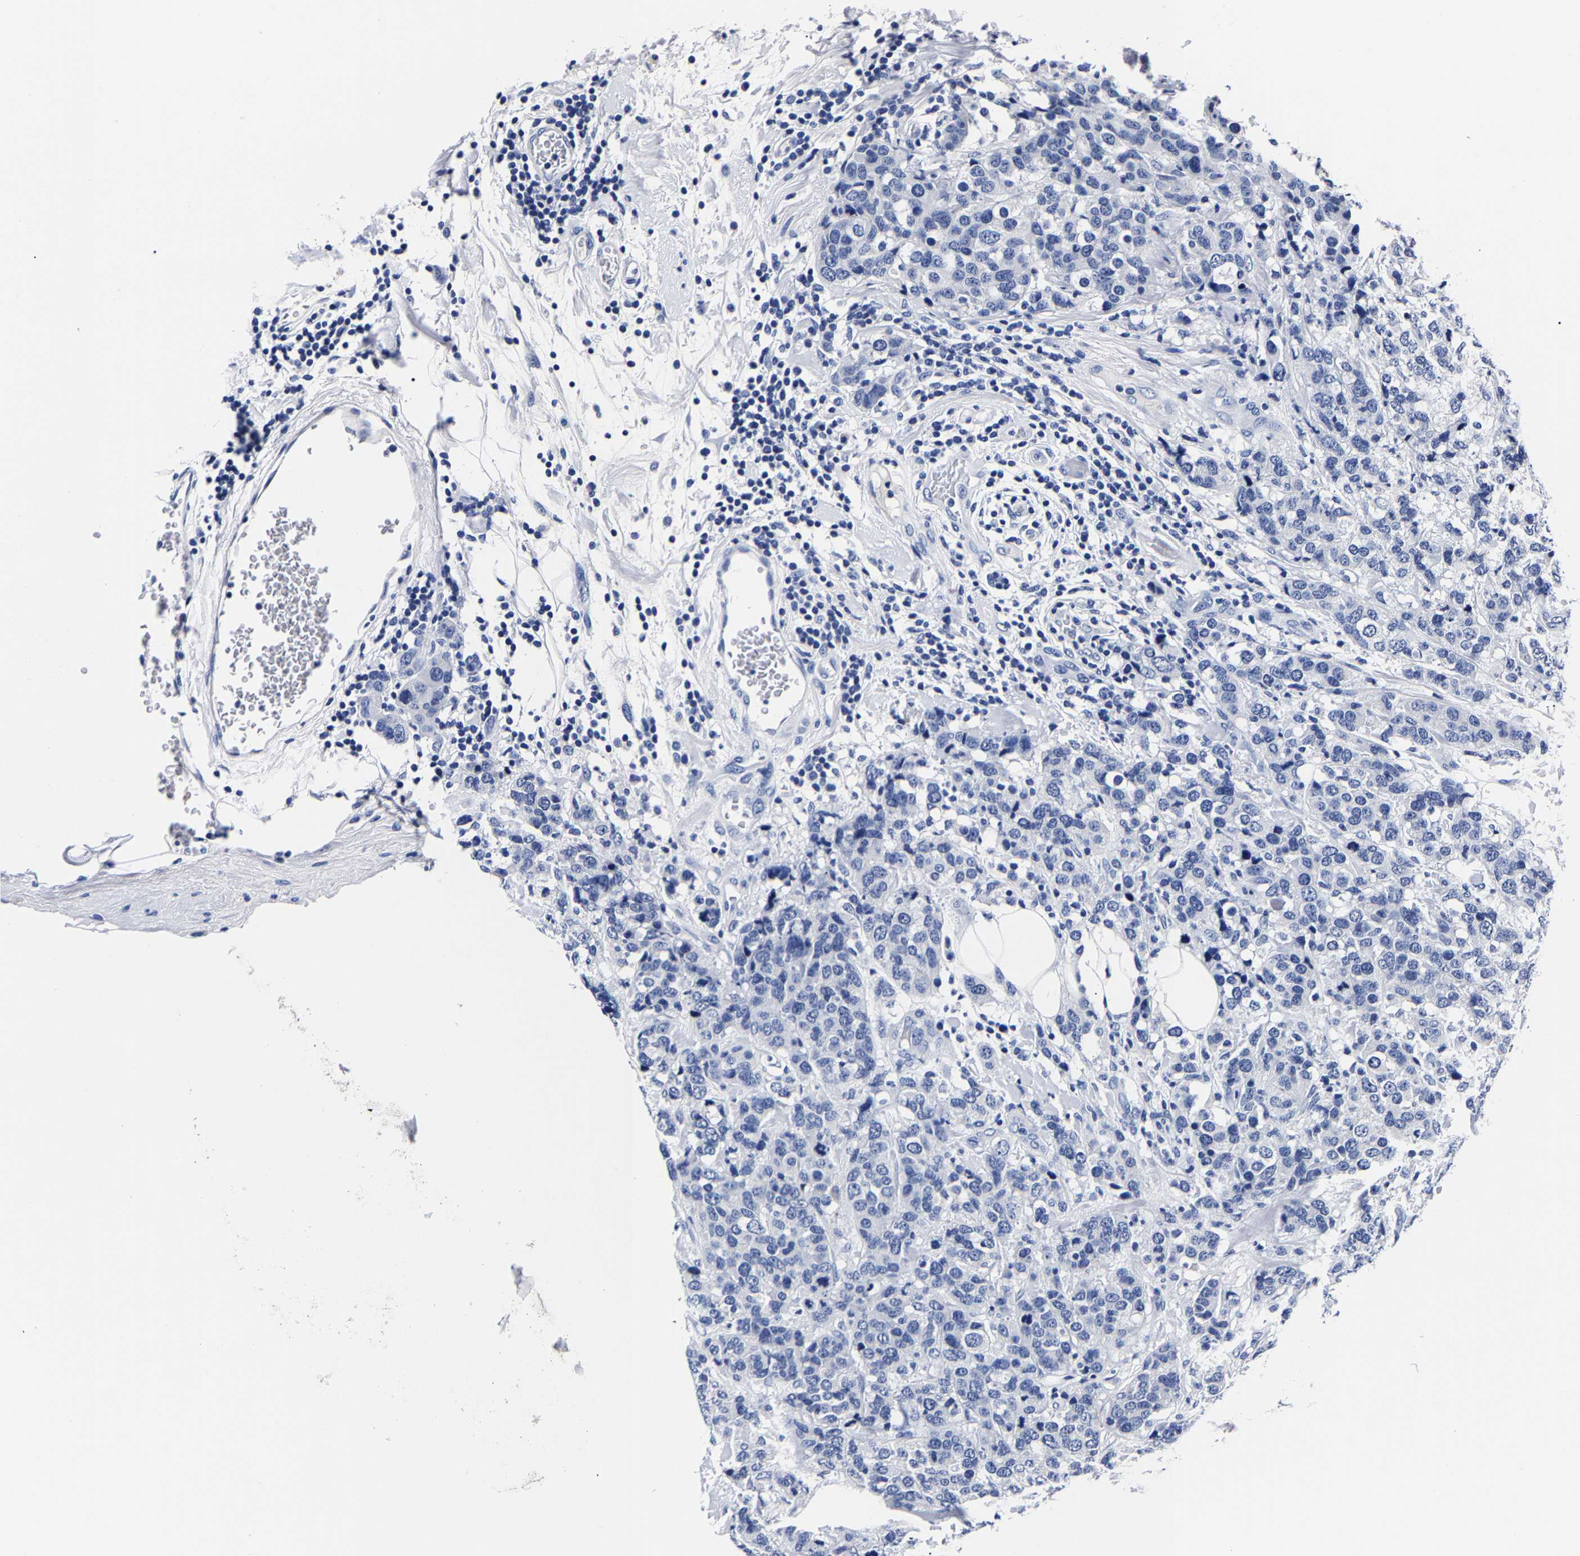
{"staining": {"intensity": "negative", "quantity": "none", "location": "none"}, "tissue": "breast cancer", "cell_type": "Tumor cells", "image_type": "cancer", "snomed": [{"axis": "morphology", "description": "Lobular carcinoma"}, {"axis": "topography", "description": "Breast"}], "caption": "An IHC histopathology image of breast cancer is shown. There is no staining in tumor cells of breast cancer.", "gene": "CPA2", "patient": {"sex": "female", "age": 59}}